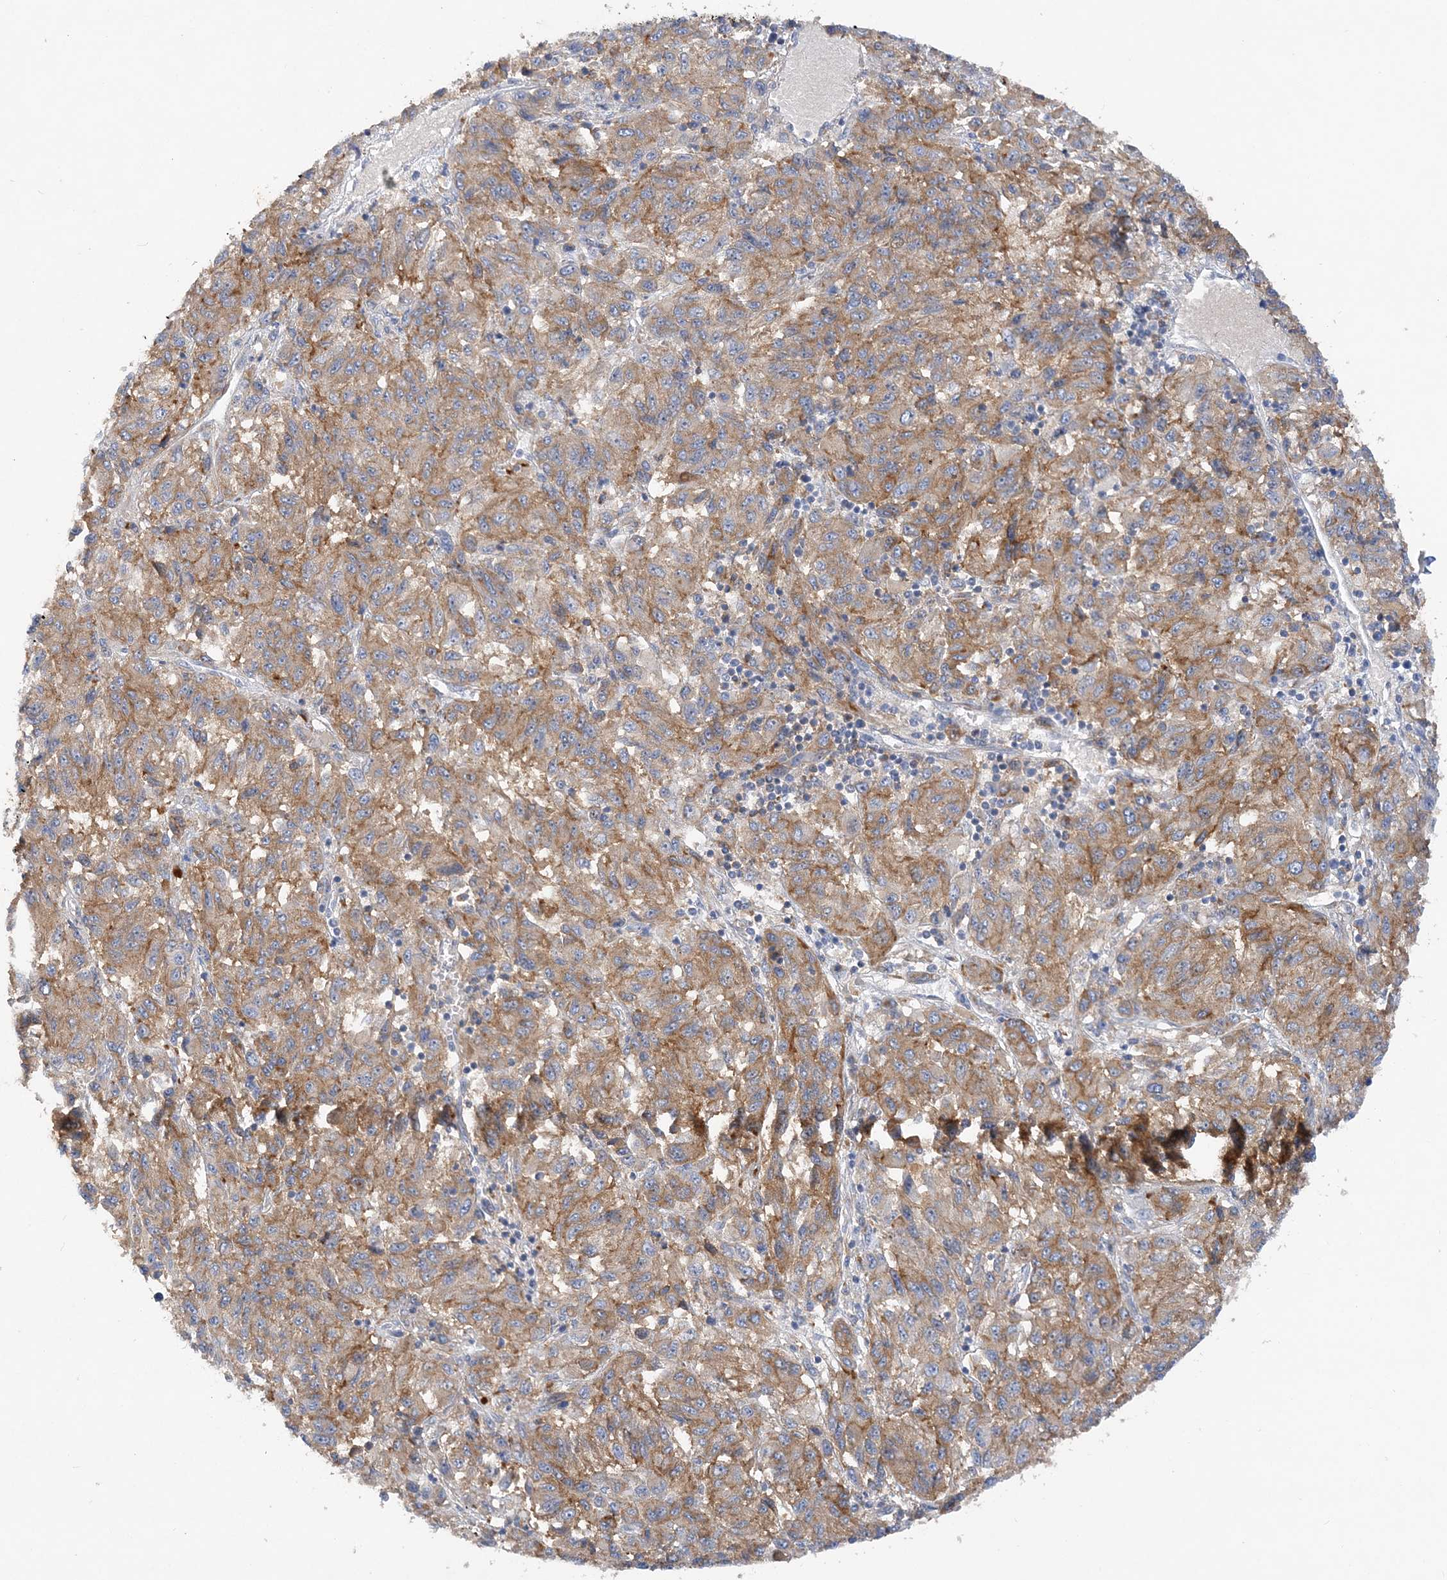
{"staining": {"intensity": "moderate", "quantity": ">75%", "location": "cytoplasmic/membranous"}, "tissue": "melanoma", "cell_type": "Tumor cells", "image_type": "cancer", "snomed": [{"axis": "morphology", "description": "Malignant melanoma, Metastatic site"}, {"axis": "topography", "description": "Lung"}], "caption": "A histopathology image of melanoma stained for a protein demonstrates moderate cytoplasmic/membranous brown staining in tumor cells.", "gene": "GRINA", "patient": {"sex": "male", "age": 64}}